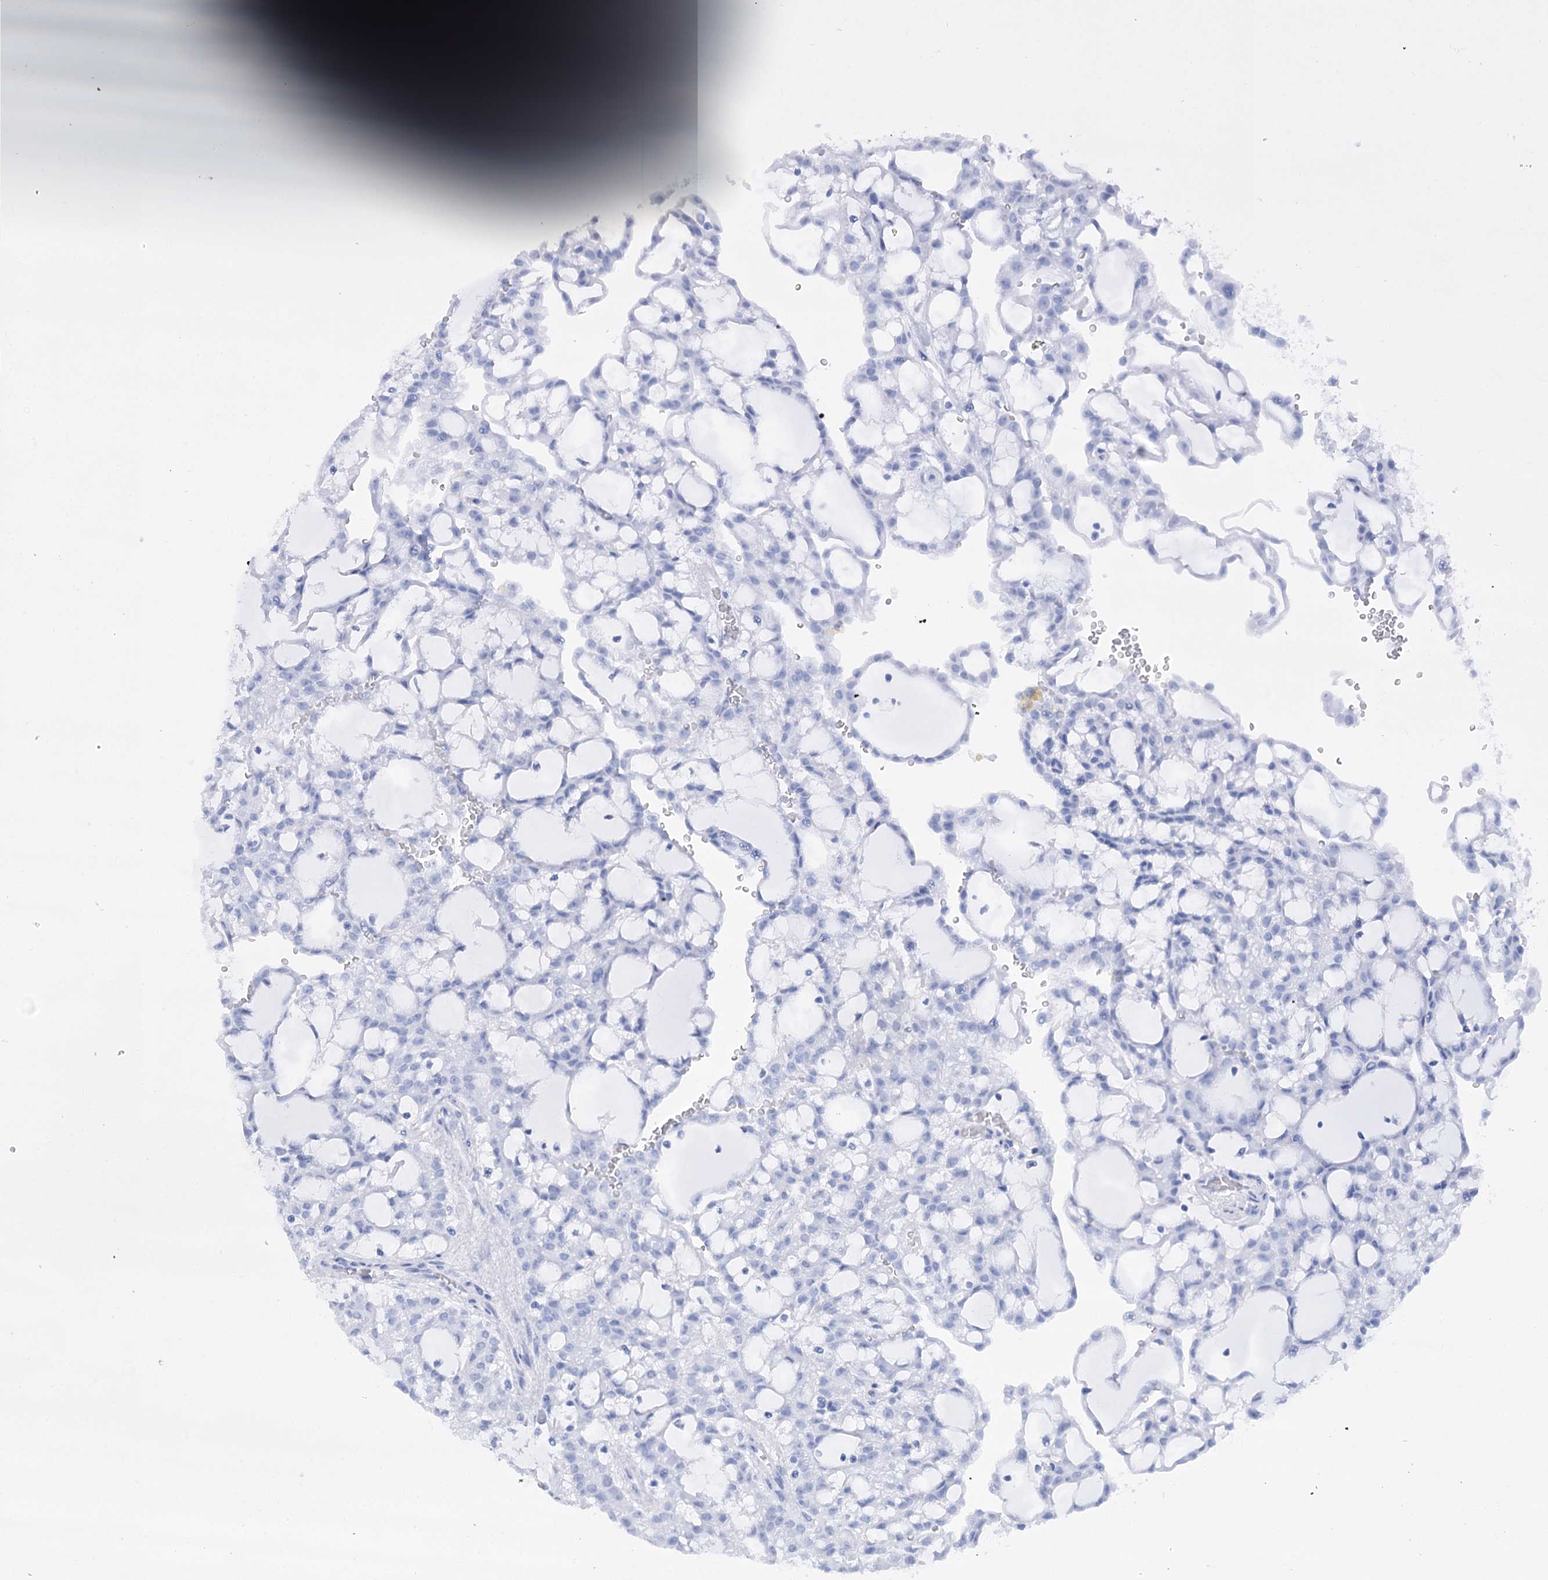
{"staining": {"intensity": "moderate", "quantity": "<25%", "location": "cytoplasmic/membranous"}, "tissue": "renal cancer", "cell_type": "Tumor cells", "image_type": "cancer", "snomed": [{"axis": "morphology", "description": "Adenocarcinoma, NOS"}, {"axis": "topography", "description": "Kidney"}], "caption": "Adenocarcinoma (renal) stained with immunohistochemistry (IHC) reveals moderate cytoplasmic/membranous staining in about <25% of tumor cells. The staining is performed using DAB brown chromogen to label protein expression. The nuclei are counter-stained blue using hematoxylin.", "gene": "RIN2", "patient": {"sex": "male", "age": 63}}